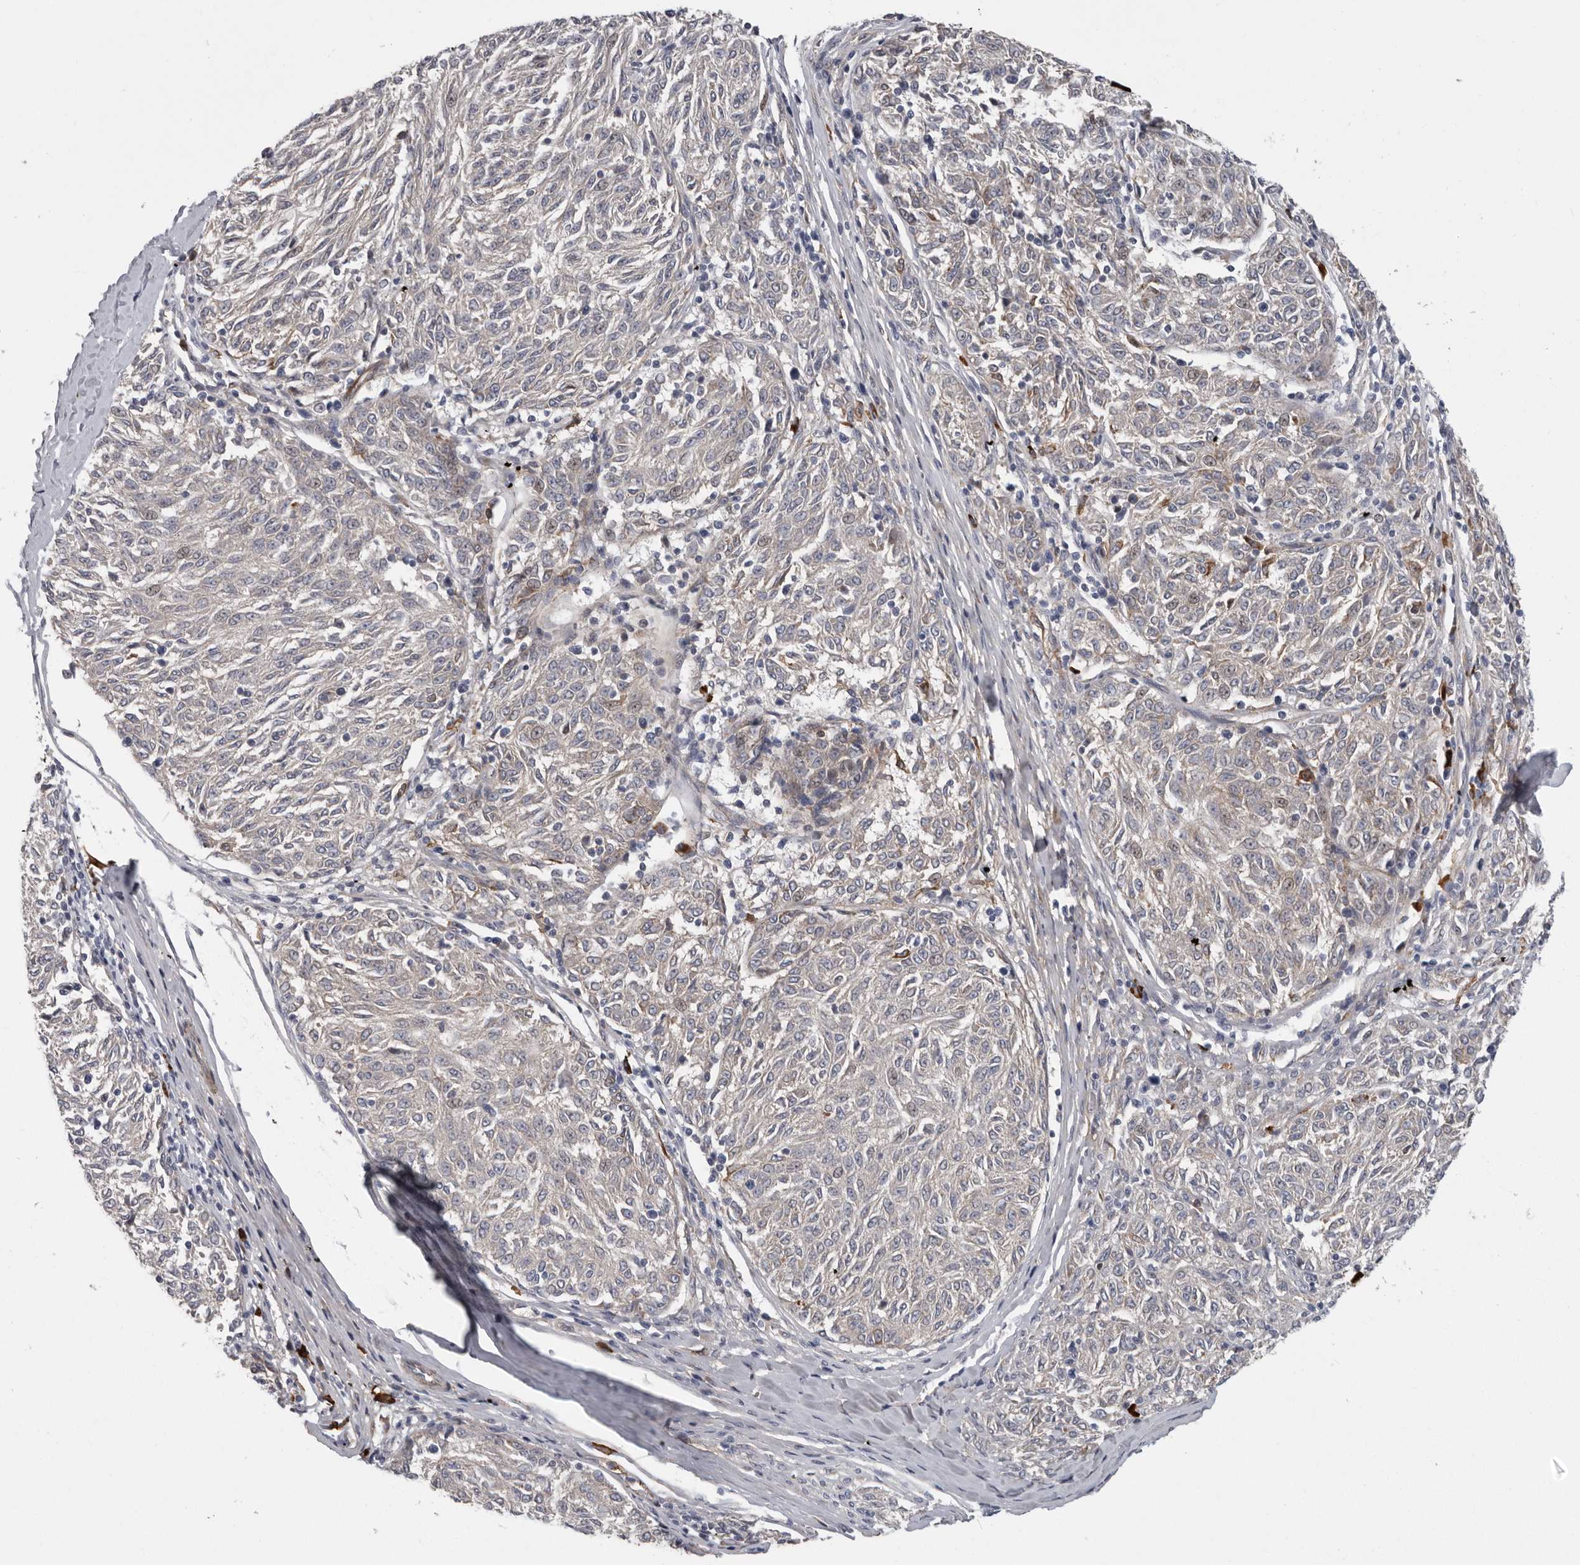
{"staining": {"intensity": "negative", "quantity": "none", "location": "none"}, "tissue": "melanoma", "cell_type": "Tumor cells", "image_type": "cancer", "snomed": [{"axis": "morphology", "description": "Malignant melanoma, NOS"}, {"axis": "topography", "description": "Skin"}], "caption": "Malignant melanoma was stained to show a protein in brown. There is no significant expression in tumor cells.", "gene": "ATXN3L", "patient": {"sex": "female", "age": 72}}